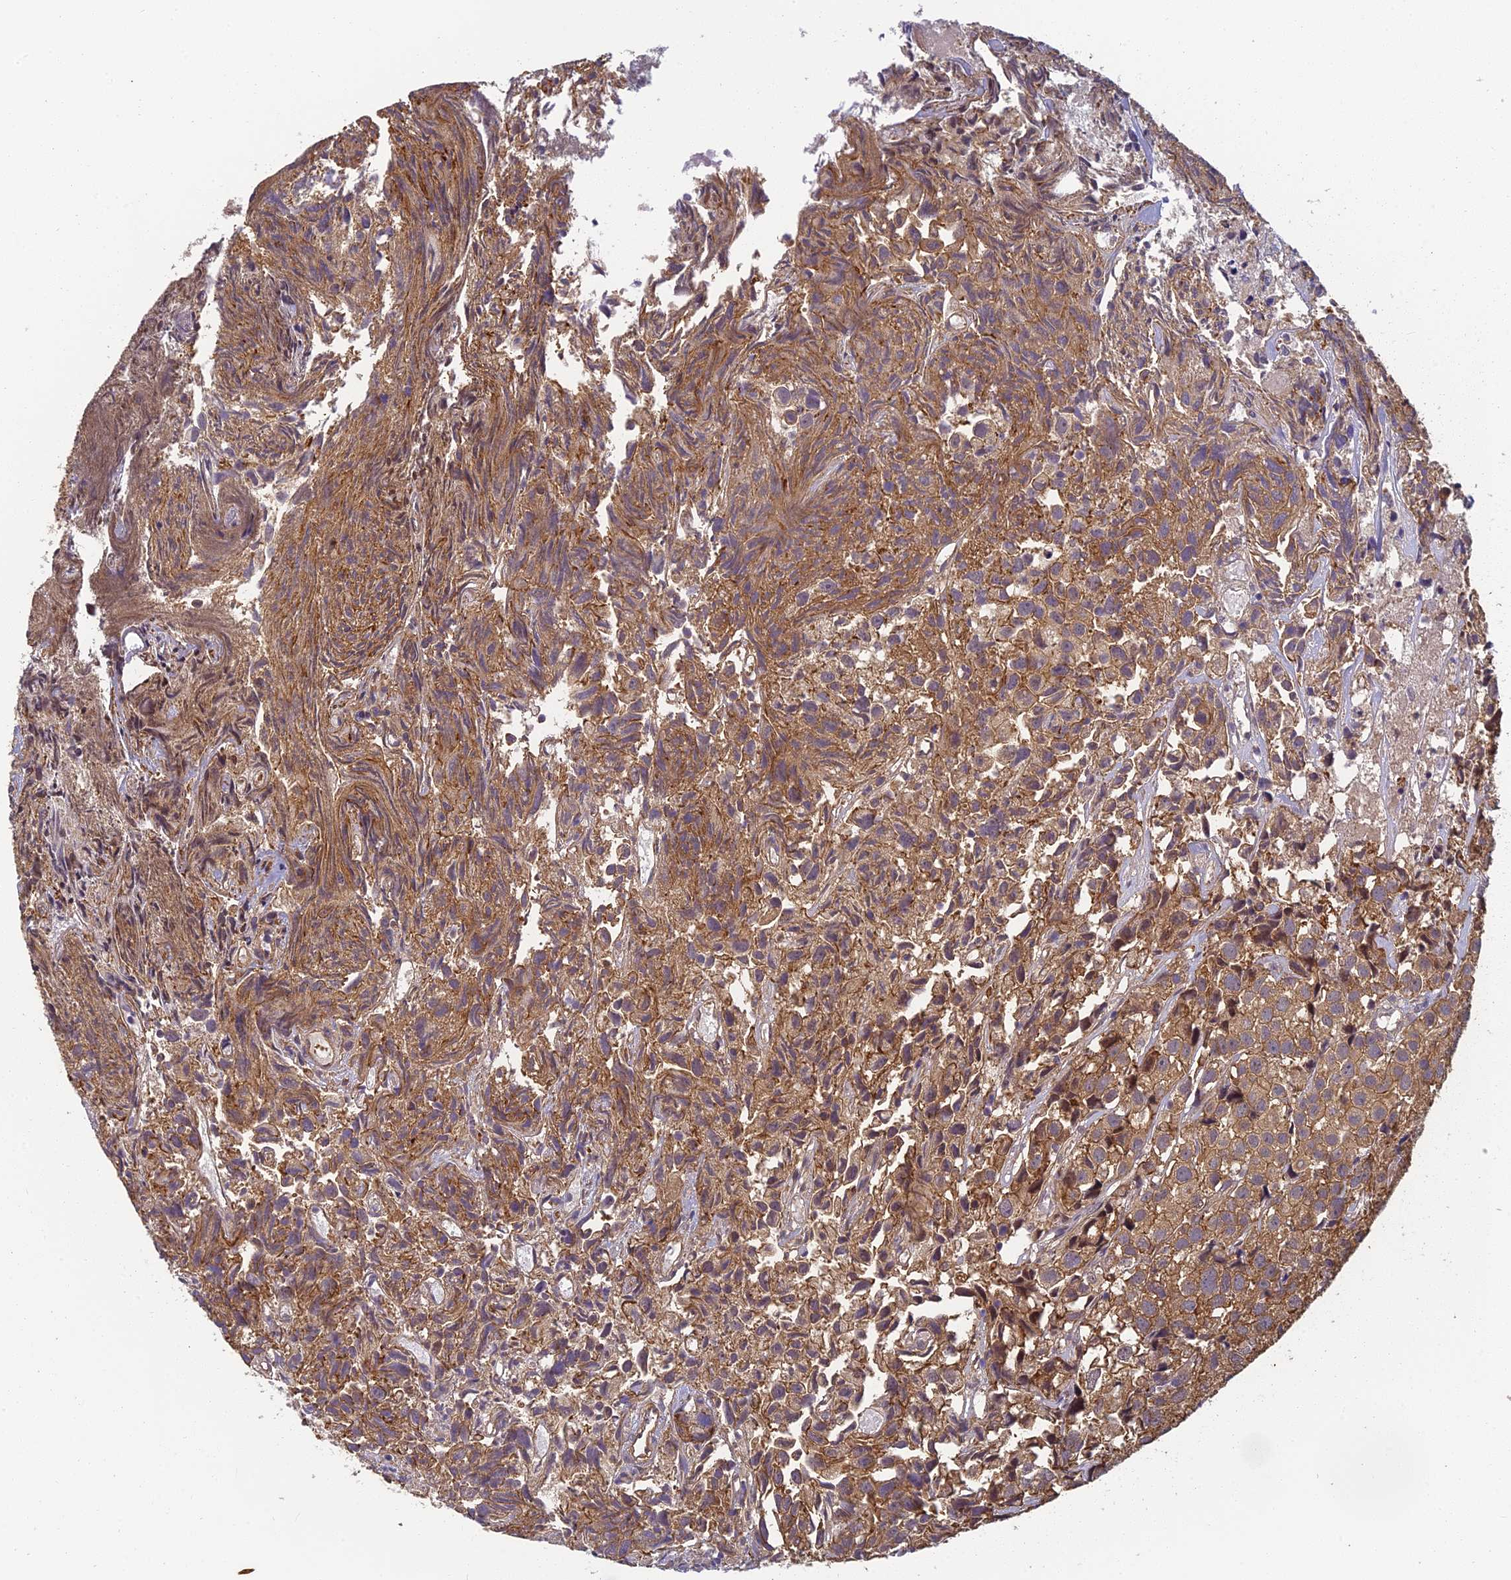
{"staining": {"intensity": "moderate", "quantity": ">75%", "location": "cytoplasmic/membranous"}, "tissue": "urothelial cancer", "cell_type": "Tumor cells", "image_type": "cancer", "snomed": [{"axis": "morphology", "description": "Urothelial carcinoma, High grade"}, {"axis": "topography", "description": "Urinary bladder"}], "caption": "High-grade urothelial carcinoma stained for a protein (brown) reveals moderate cytoplasmic/membranous positive staining in approximately >75% of tumor cells.", "gene": "PIKFYVE", "patient": {"sex": "female", "age": 75}}